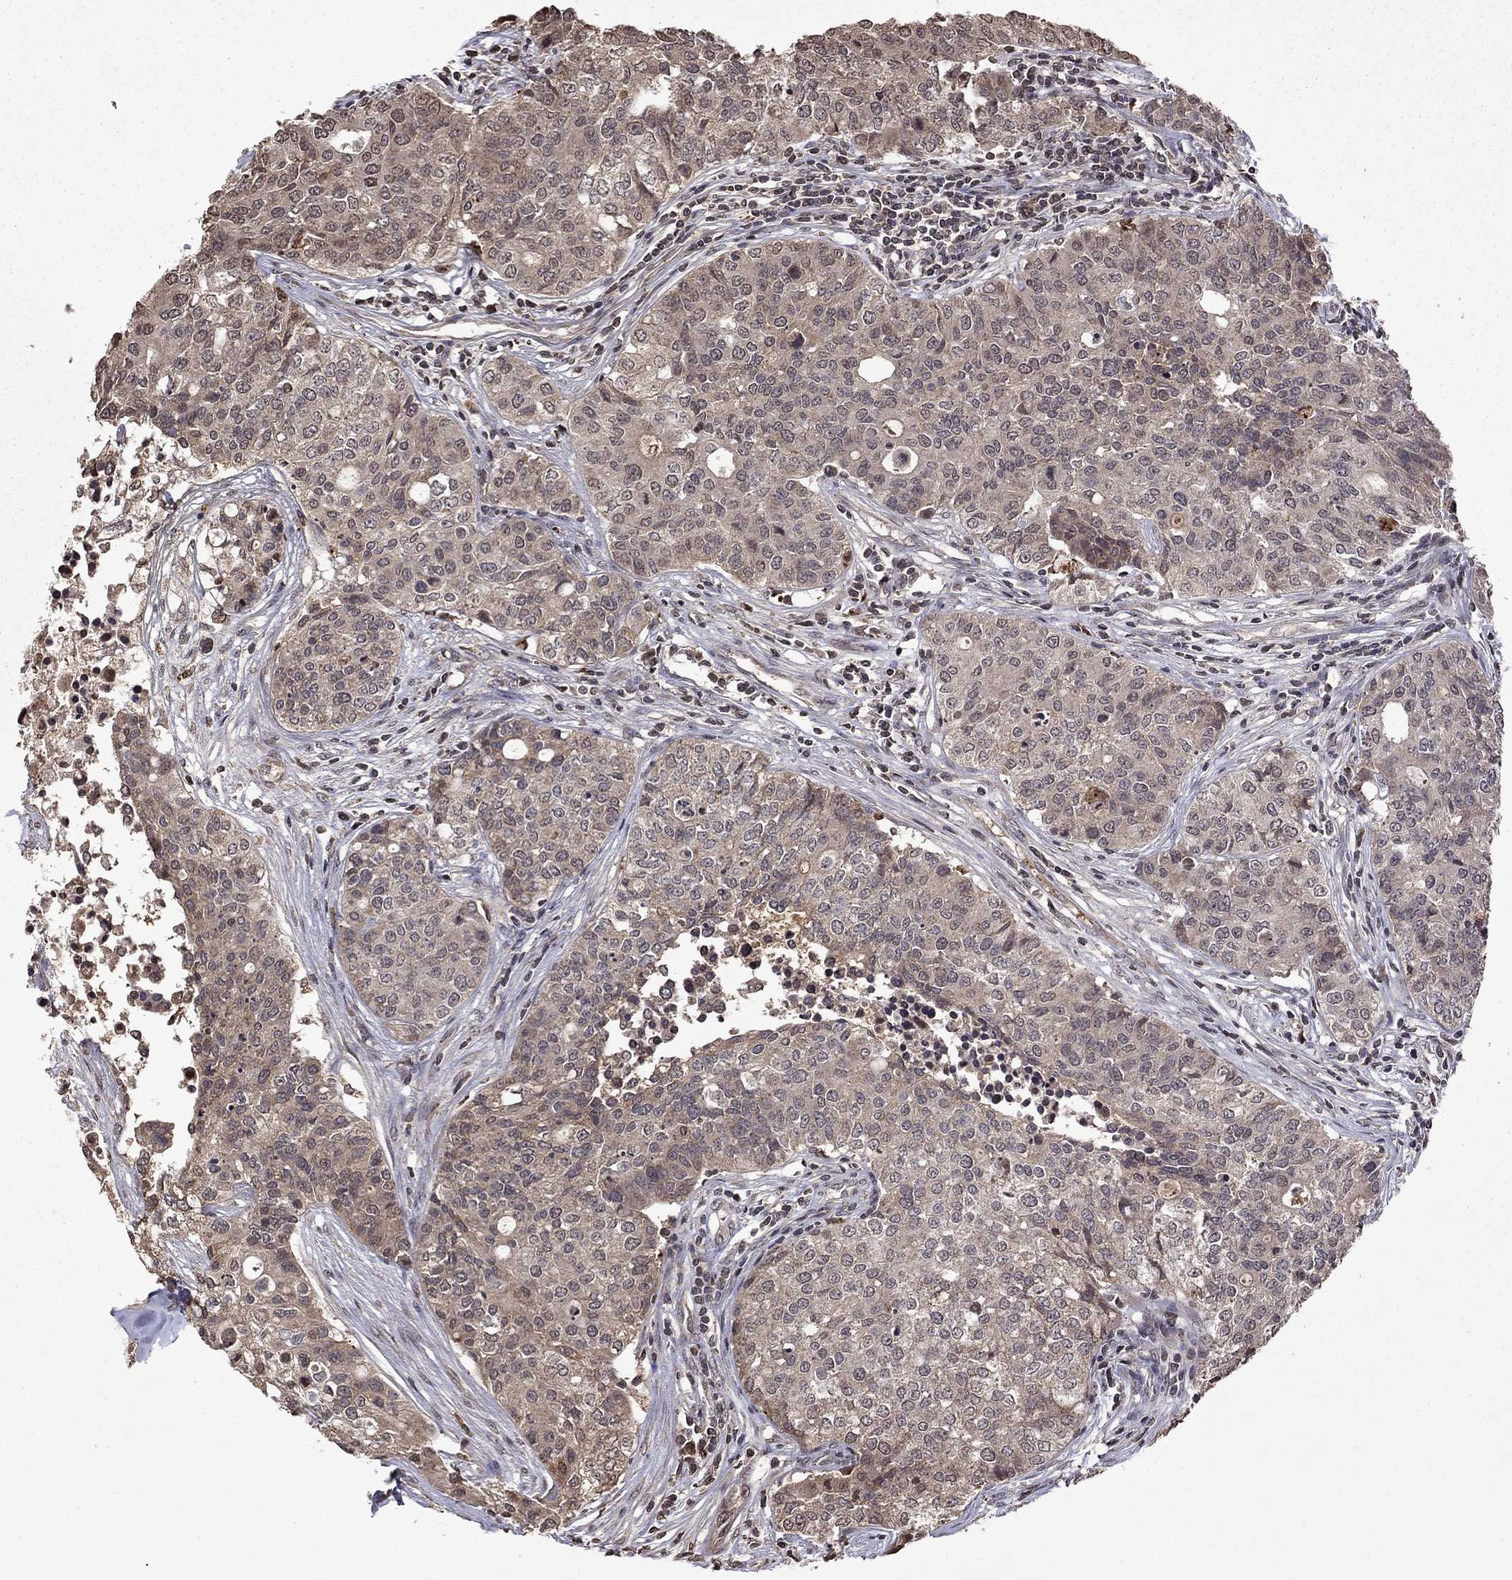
{"staining": {"intensity": "moderate", "quantity": "25%-75%", "location": "cytoplasmic/membranous"}, "tissue": "carcinoid", "cell_type": "Tumor cells", "image_type": "cancer", "snomed": [{"axis": "morphology", "description": "Carcinoid, malignant, NOS"}, {"axis": "topography", "description": "Colon"}], "caption": "A micrograph of carcinoid stained for a protein demonstrates moderate cytoplasmic/membranous brown staining in tumor cells.", "gene": "NLGN1", "patient": {"sex": "male", "age": 81}}